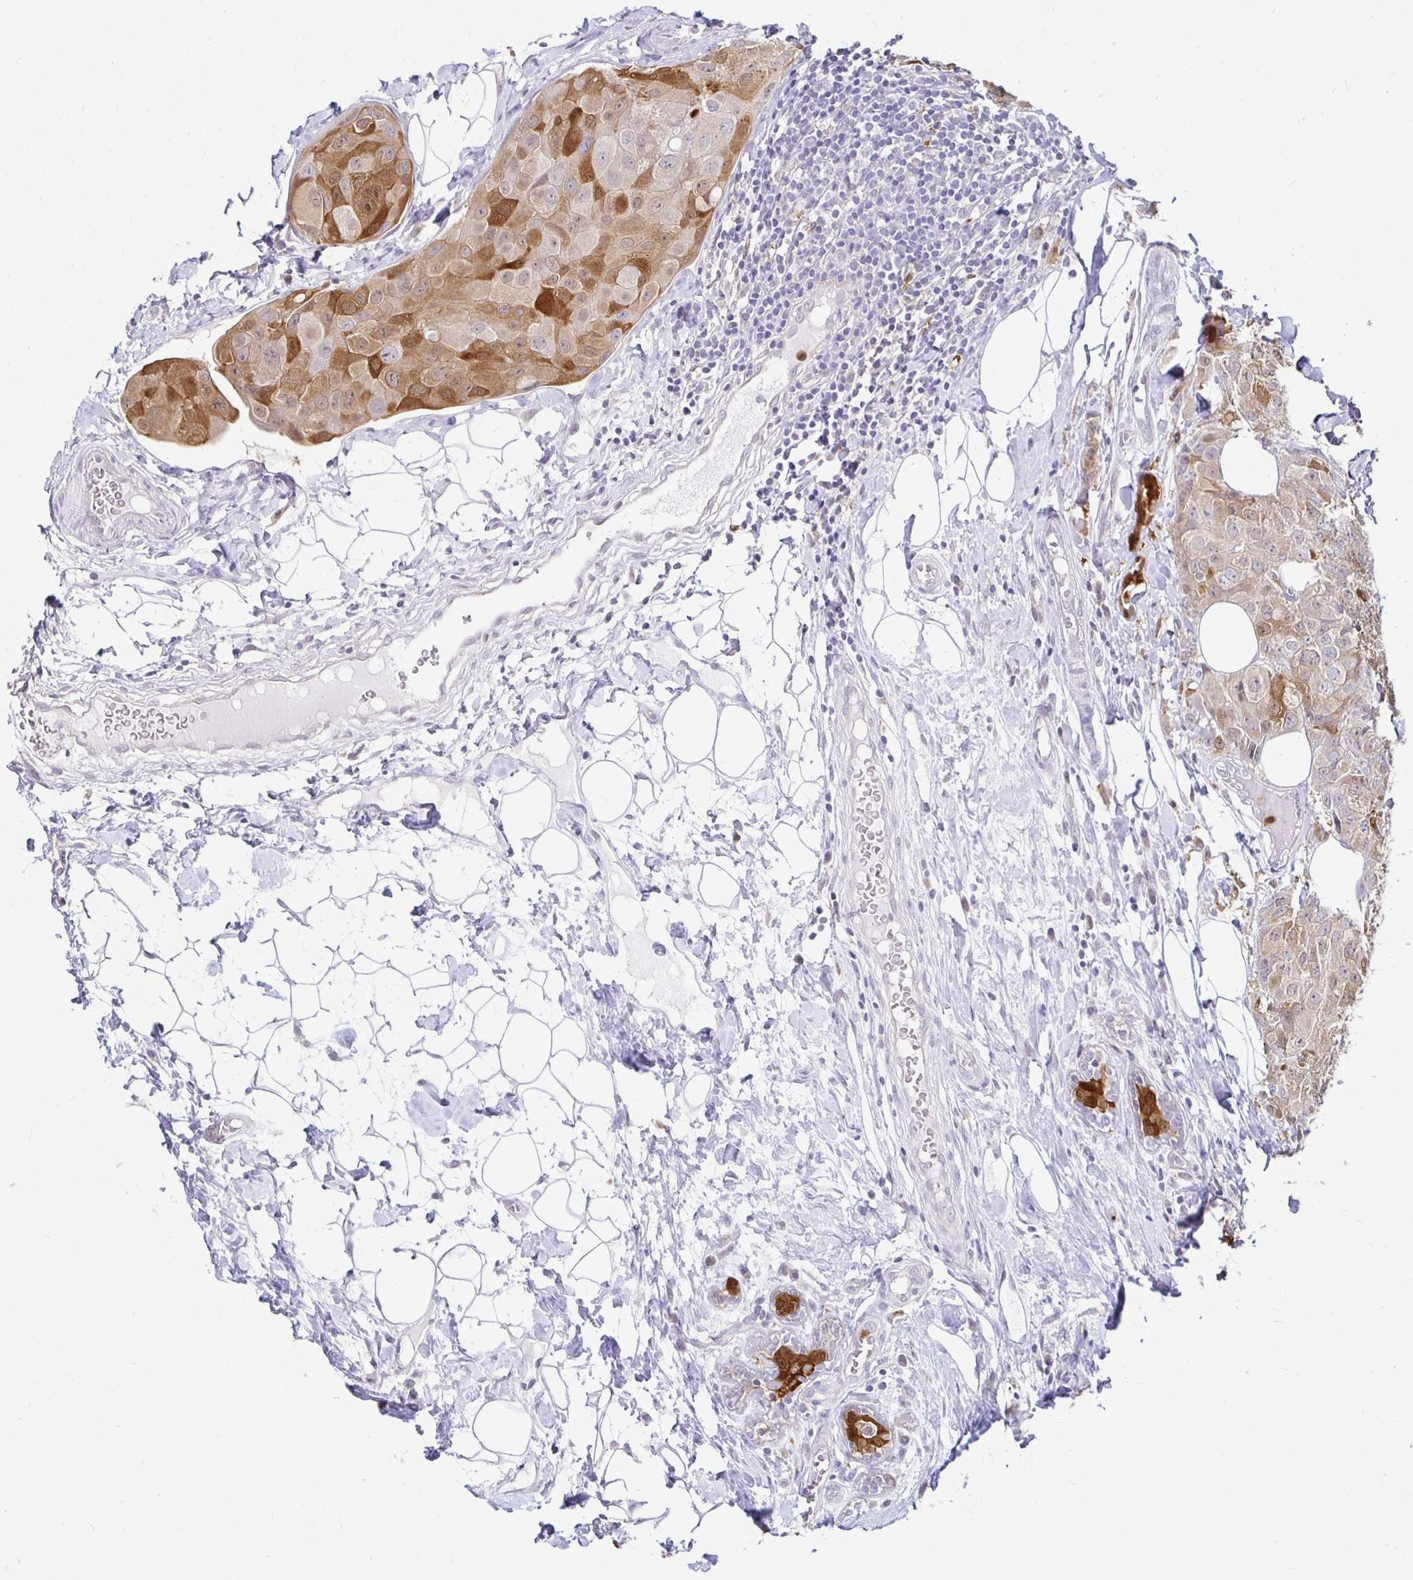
{"staining": {"intensity": "moderate", "quantity": "25%-75%", "location": "cytoplasmic/membranous"}, "tissue": "breast cancer", "cell_type": "Tumor cells", "image_type": "cancer", "snomed": [{"axis": "morphology", "description": "Duct carcinoma"}, {"axis": "topography", "description": "Breast"}], "caption": "Protein analysis of intraductal carcinoma (breast) tissue demonstrates moderate cytoplasmic/membranous positivity in approximately 25%-75% of tumor cells.", "gene": "PADI2", "patient": {"sex": "female", "age": 43}}